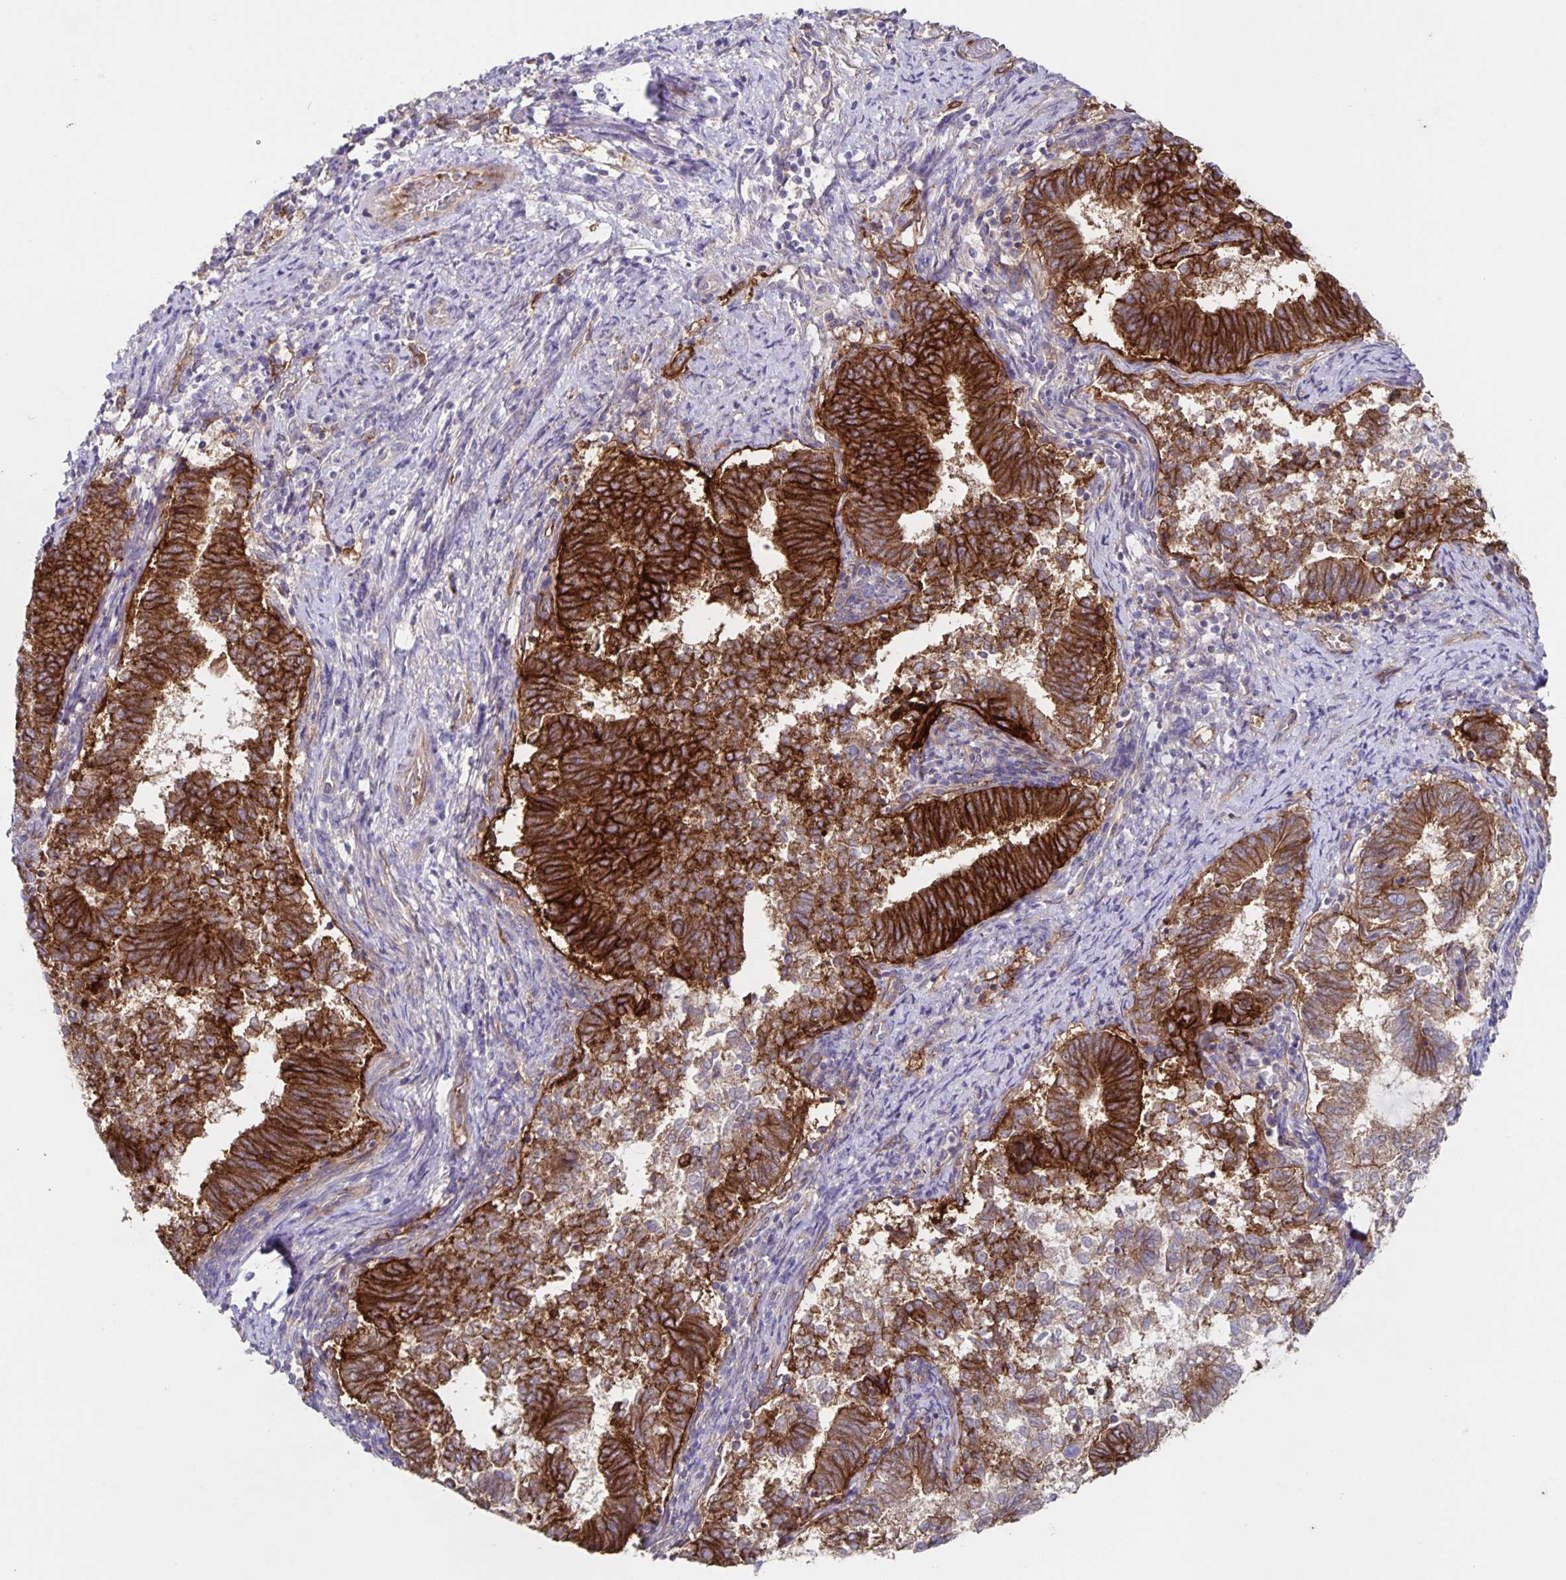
{"staining": {"intensity": "strong", "quantity": "25%-75%", "location": "cytoplasmic/membranous"}, "tissue": "endometrial cancer", "cell_type": "Tumor cells", "image_type": "cancer", "snomed": [{"axis": "morphology", "description": "Adenocarcinoma, NOS"}, {"axis": "topography", "description": "Endometrium"}], "caption": "Endometrial cancer (adenocarcinoma) was stained to show a protein in brown. There is high levels of strong cytoplasmic/membranous positivity in approximately 25%-75% of tumor cells.", "gene": "ITGA2", "patient": {"sex": "female", "age": 65}}